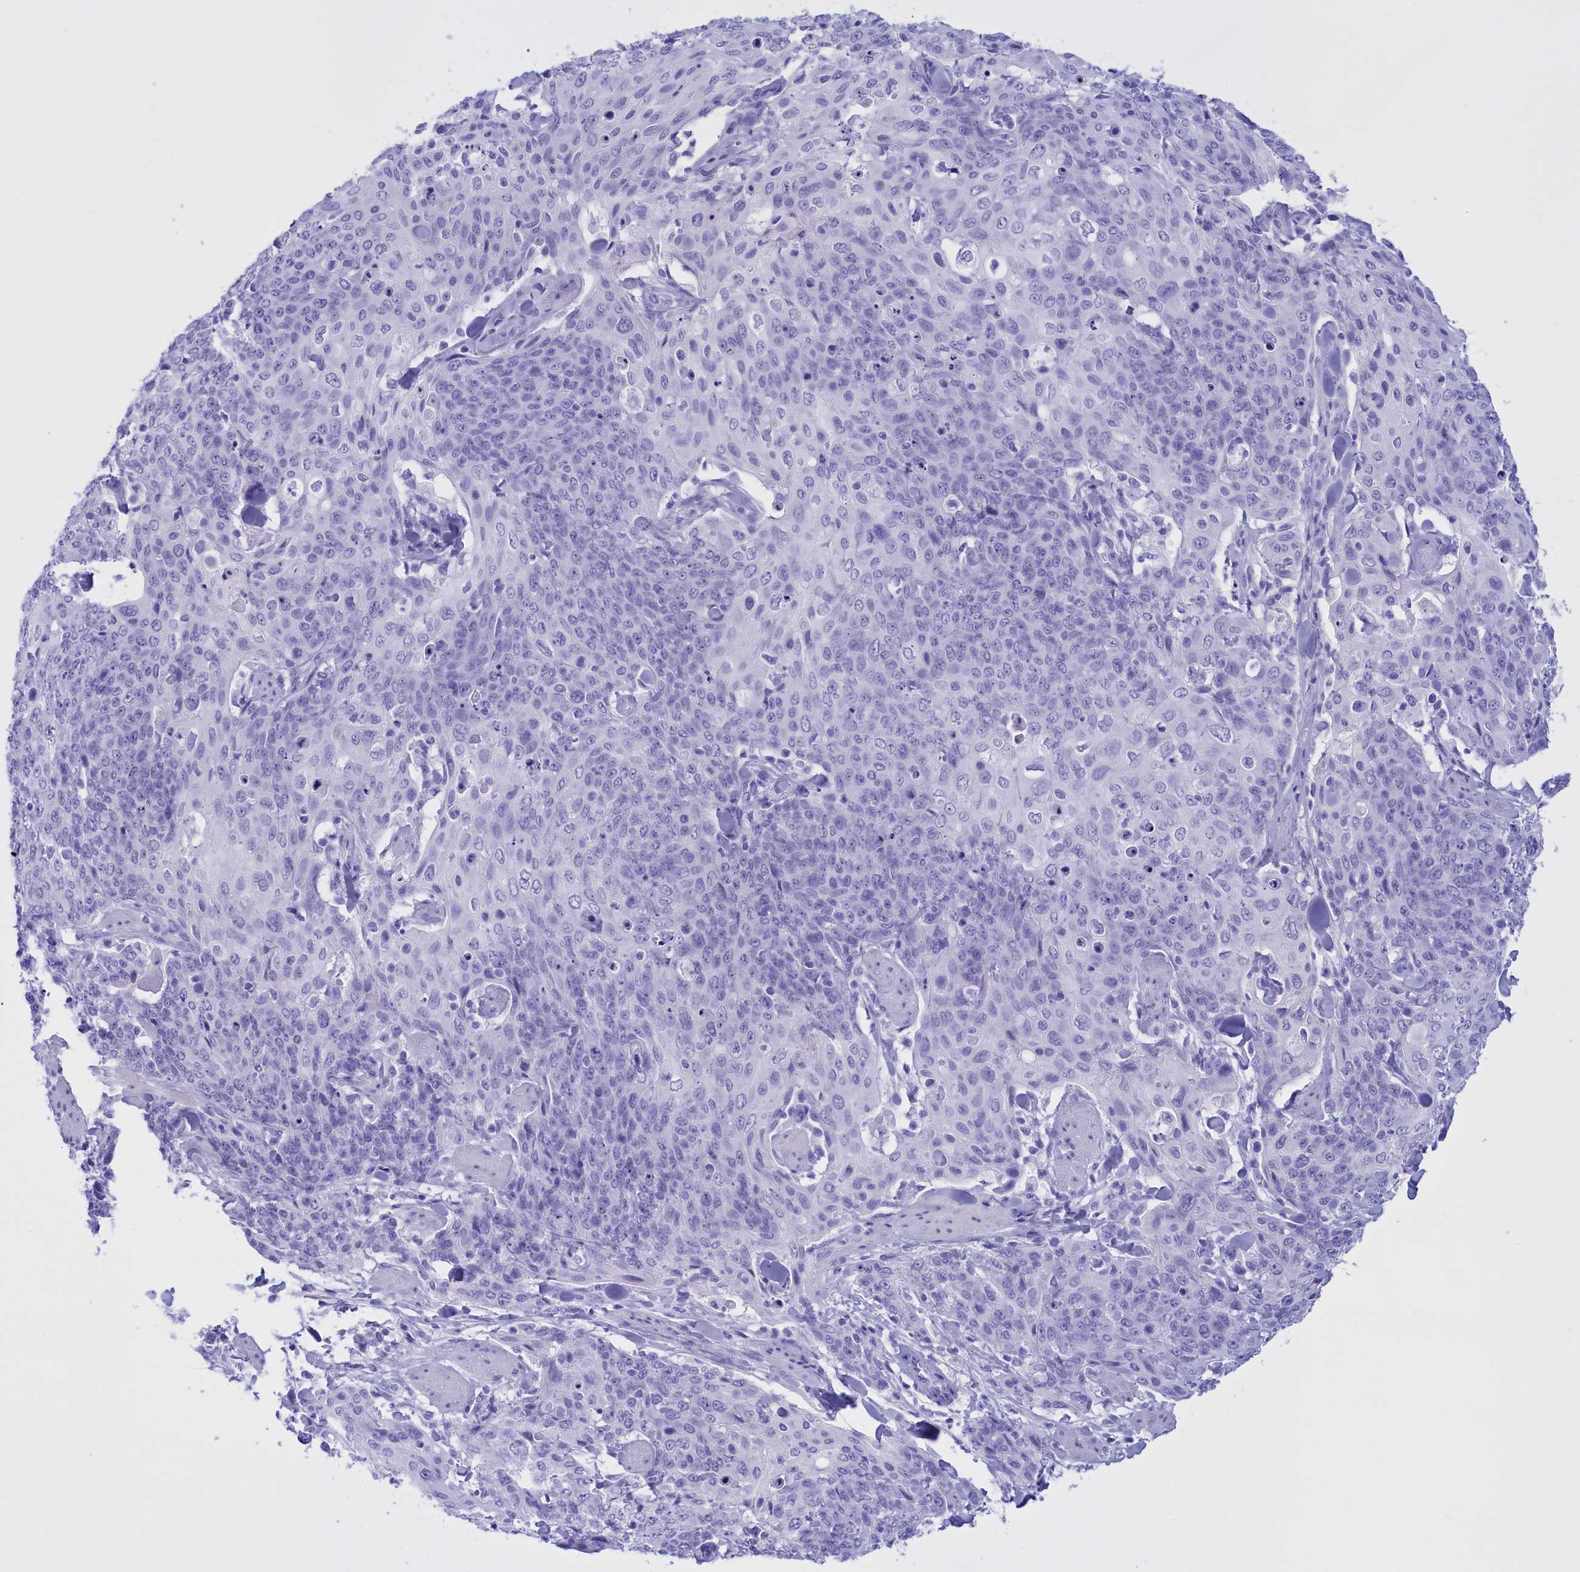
{"staining": {"intensity": "negative", "quantity": "none", "location": "none"}, "tissue": "skin cancer", "cell_type": "Tumor cells", "image_type": "cancer", "snomed": [{"axis": "morphology", "description": "Squamous cell carcinoma, NOS"}, {"axis": "topography", "description": "Skin"}, {"axis": "topography", "description": "Vulva"}], "caption": "A high-resolution image shows immunohistochemistry (IHC) staining of squamous cell carcinoma (skin), which shows no significant expression in tumor cells.", "gene": "BRI3", "patient": {"sex": "female", "age": 85}}